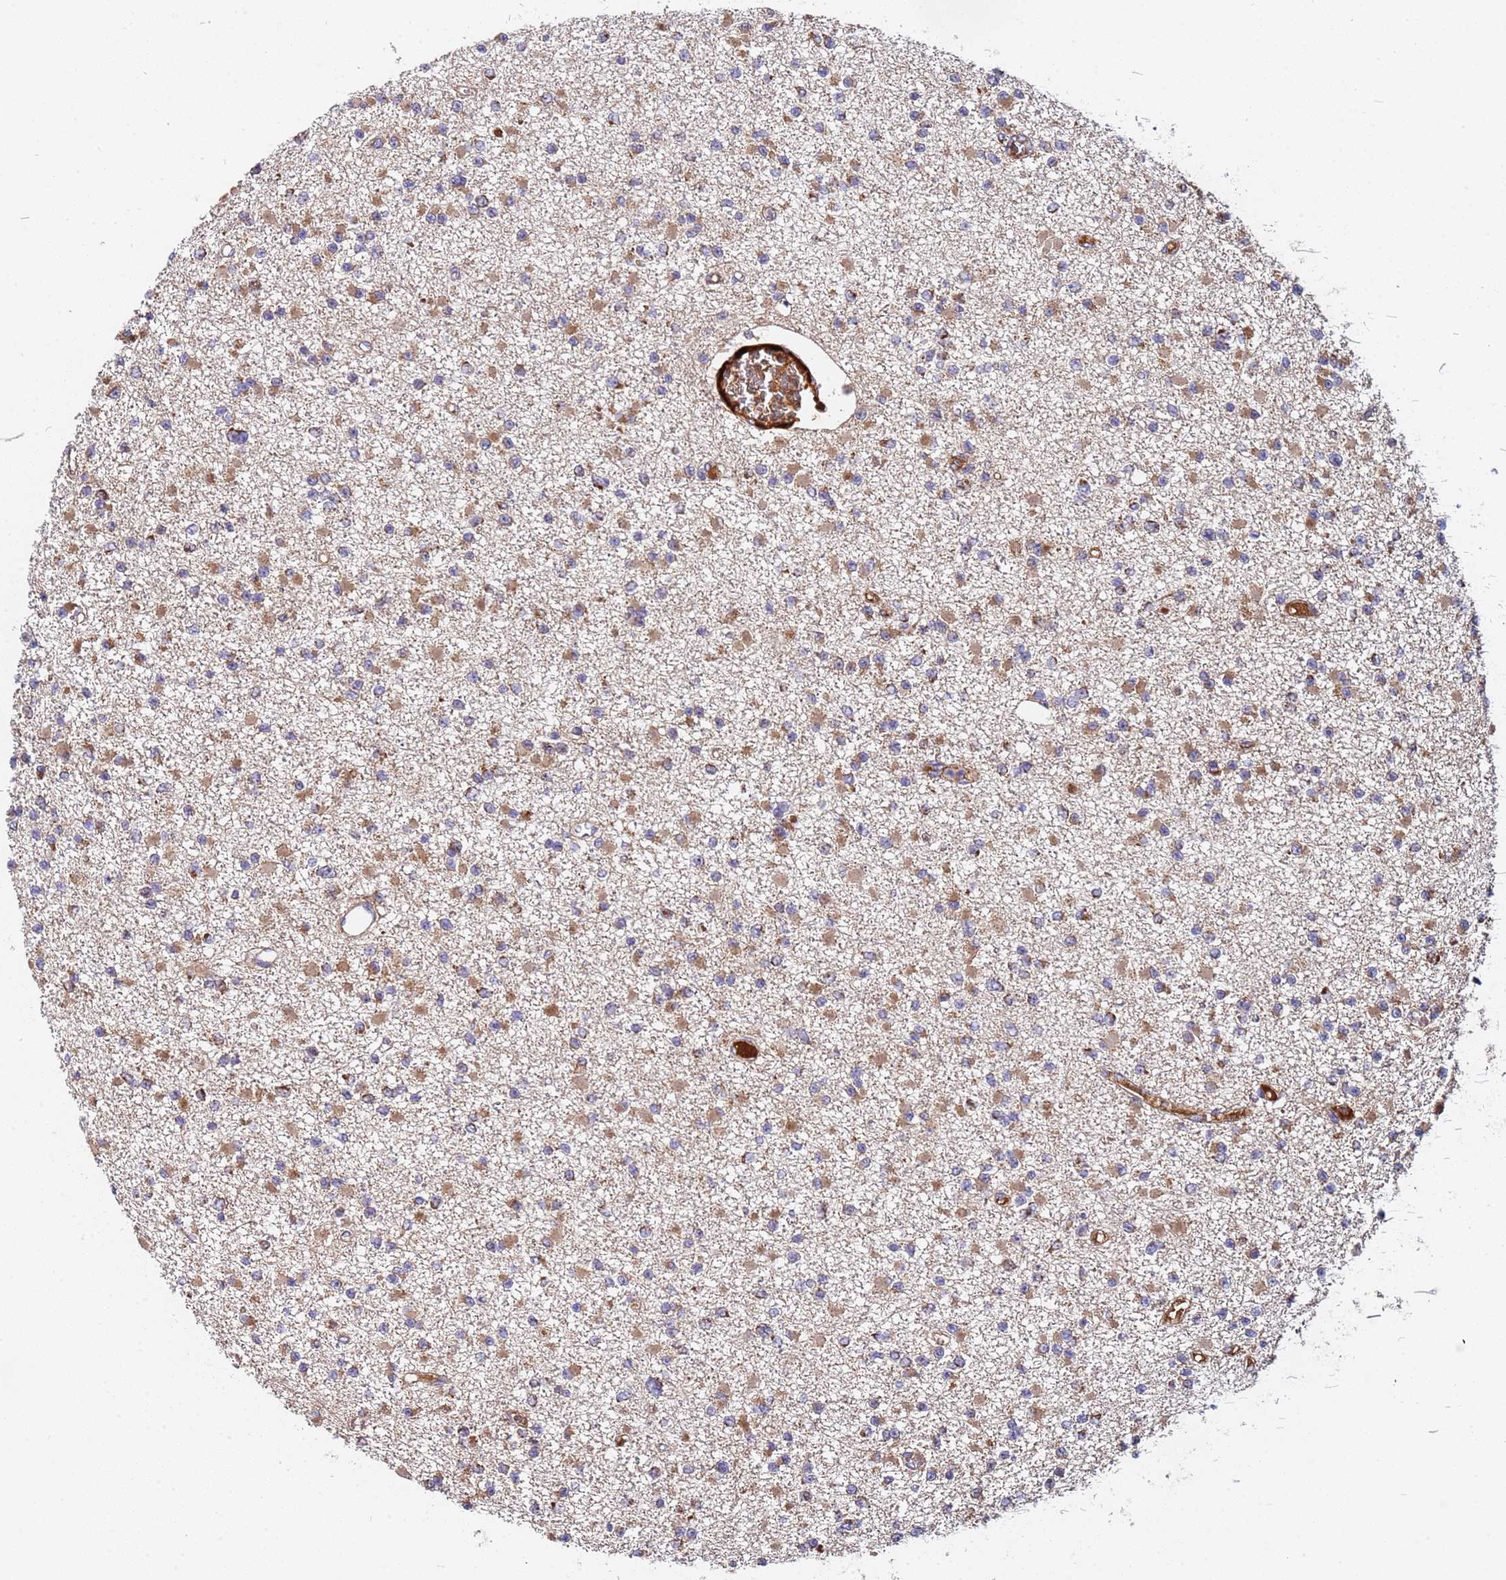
{"staining": {"intensity": "moderate", "quantity": ">75%", "location": "cytoplasmic/membranous"}, "tissue": "glioma", "cell_type": "Tumor cells", "image_type": "cancer", "snomed": [{"axis": "morphology", "description": "Glioma, malignant, Low grade"}, {"axis": "topography", "description": "Brain"}], "caption": "There is medium levels of moderate cytoplasmic/membranous positivity in tumor cells of glioma, as demonstrated by immunohistochemical staining (brown color).", "gene": "TMEM126A", "patient": {"sex": "female", "age": 22}}